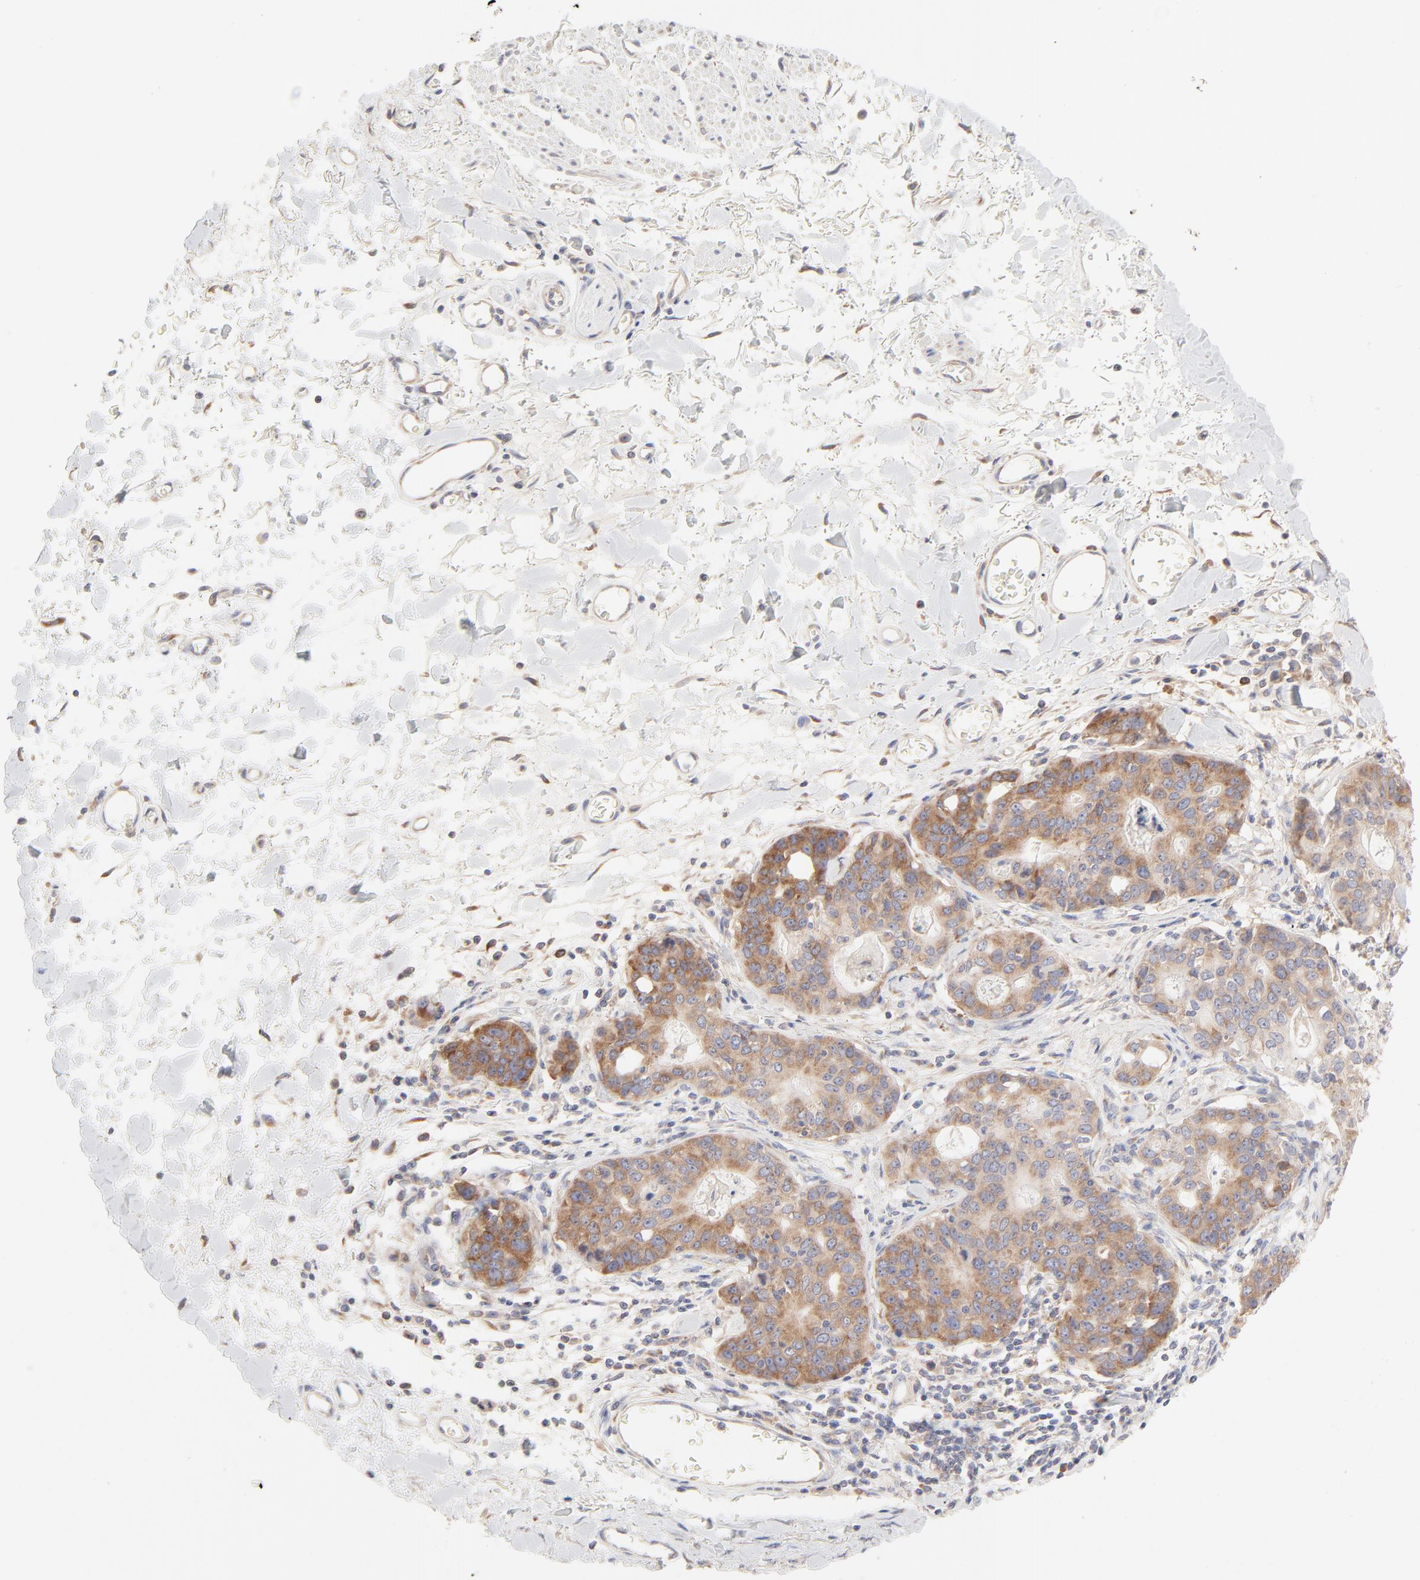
{"staining": {"intensity": "strong", "quantity": ">75%", "location": "cytoplasmic/membranous"}, "tissue": "stomach cancer", "cell_type": "Tumor cells", "image_type": "cancer", "snomed": [{"axis": "morphology", "description": "Adenocarcinoma, NOS"}, {"axis": "topography", "description": "Esophagus"}, {"axis": "topography", "description": "Stomach"}], "caption": "Strong cytoplasmic/membranous staining for a protein is appreciated in about >75% of tumor cells of stomach cancer (adenocarcinoma) using immunohistochemistry (IHC).", "gene": "RPS21", "patient": {"sex": "male", "age": 74}}